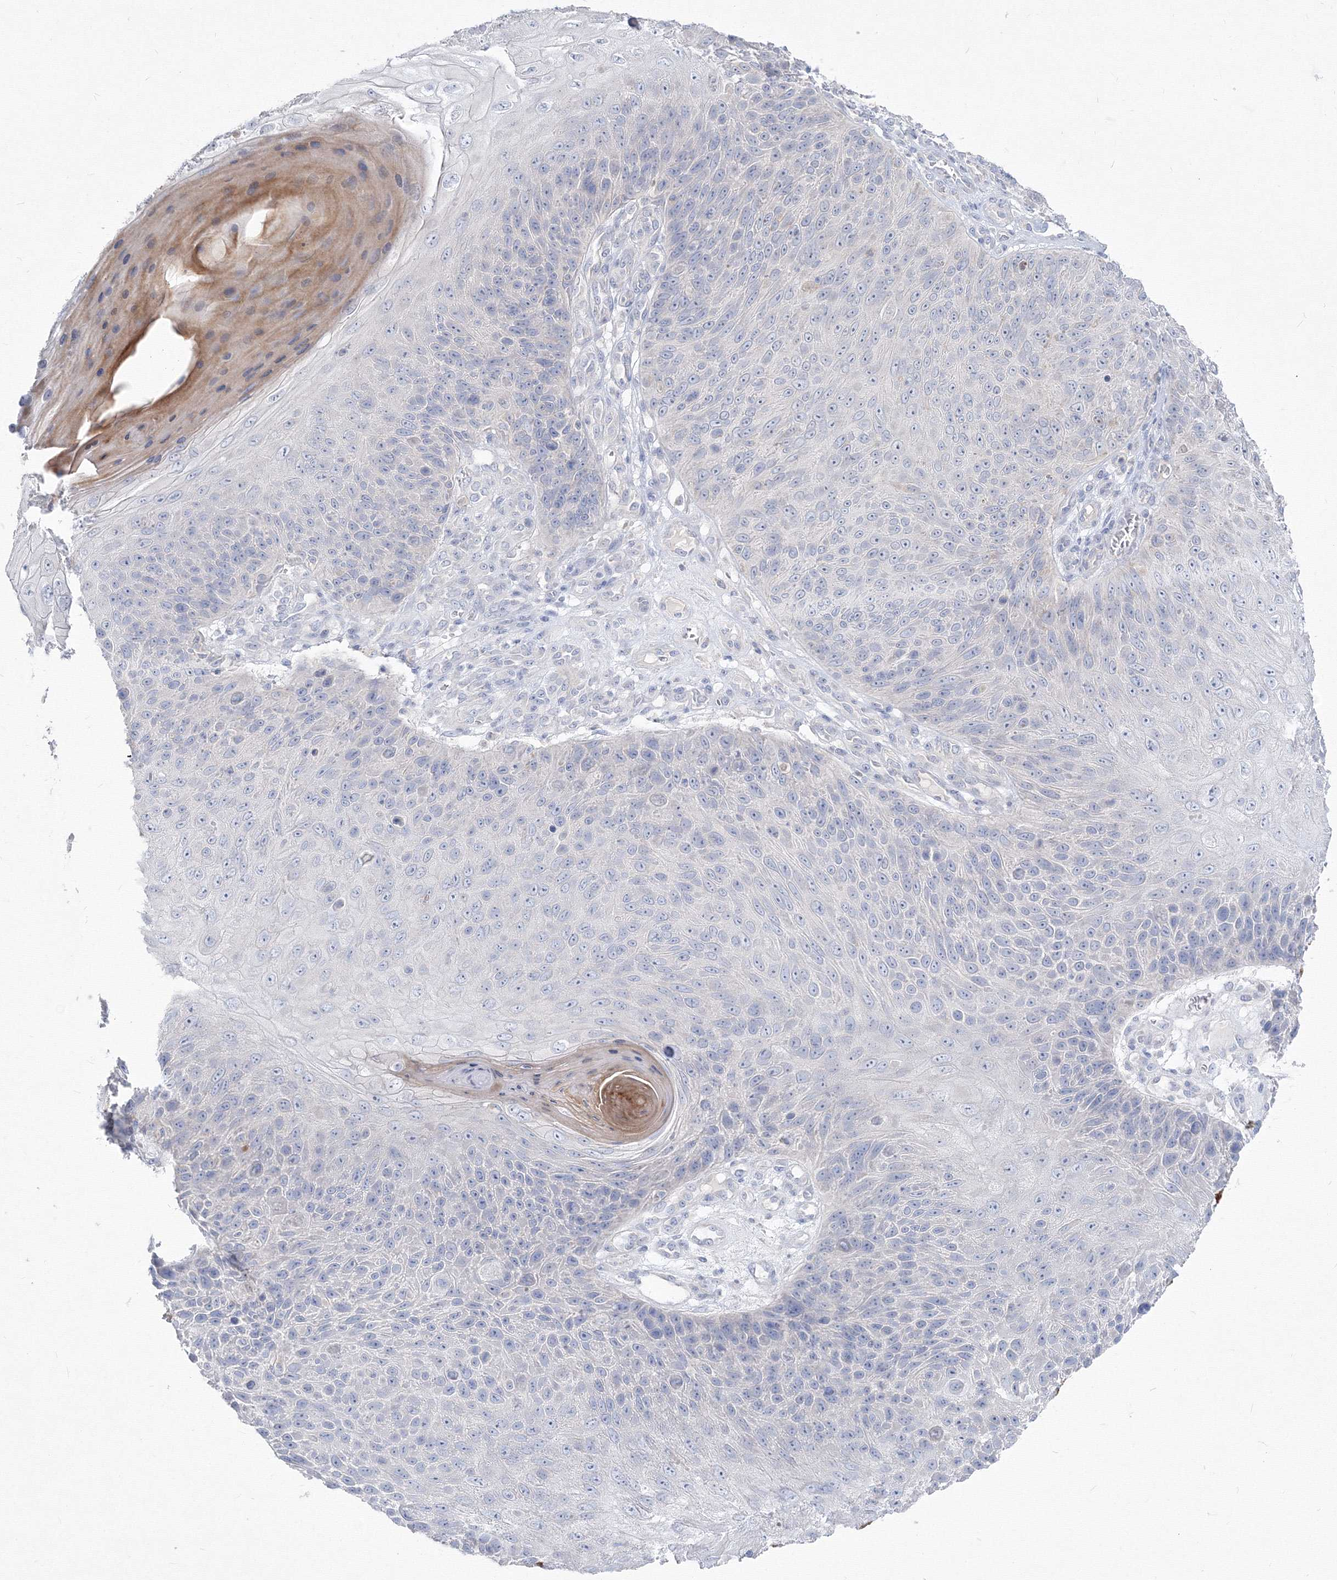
{"staining": {"intensity": "negative", "quantity": "none", "location": "none"}, "tissue": "skin cancer", "cell_type": "Tumor cells", "image_type": "cancer", "snomed": [{"axis": "morphology", "description": "Squamous cell carcinoma, NOS"}, {"axis": "topography", "description": "Skin"}], "caption": "This is an IHC image of skin cancer (squamous cell carcinoma). There is no positivity in tumor cells.", "gene": "FBXL8", "patient": {"sex": "female", "age": 88}}